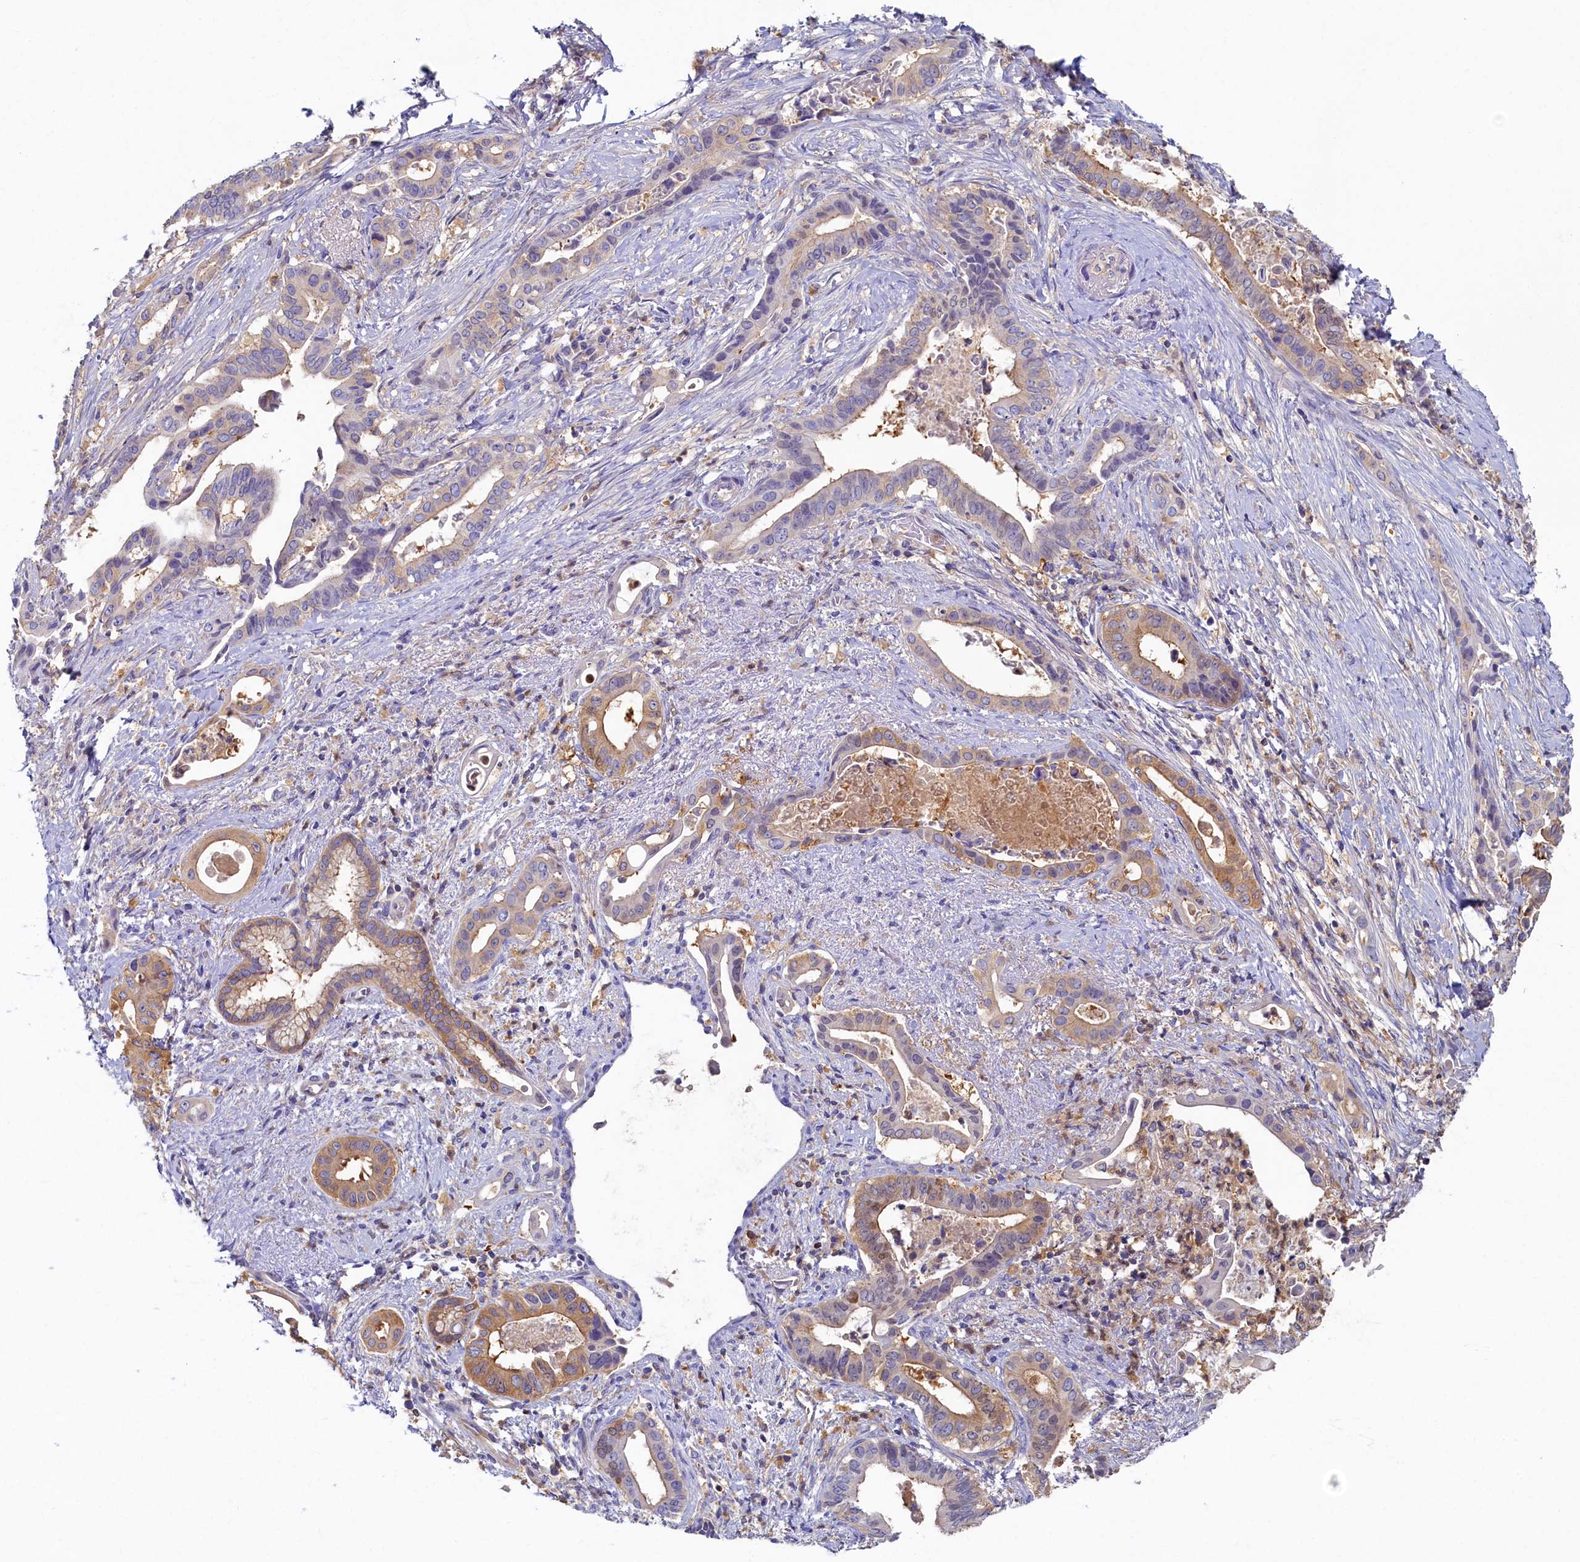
{"staining": {"intensity": "moderate", "quantity": "<25%", "location": "cytoplasmic/membranous"}, "tissue": "pancreatic cancer", "cell_type": "Tumor cells", "image_type": "cancer", "snomed": [{"axis": "morphology", "description": "Adenocarcinoma, NOS"}, {"axis": "topography", "description": "Pancreas"}], "caption": "Immunohistochemical staining of human adenocarcinoma (pancreatic) exhibits moderate cytoplasmic/membranous protein positivity in approximately <25% of tumor cells.", "gene": "TIMM8B", "patient": {"sex": "female", "age": 77}}